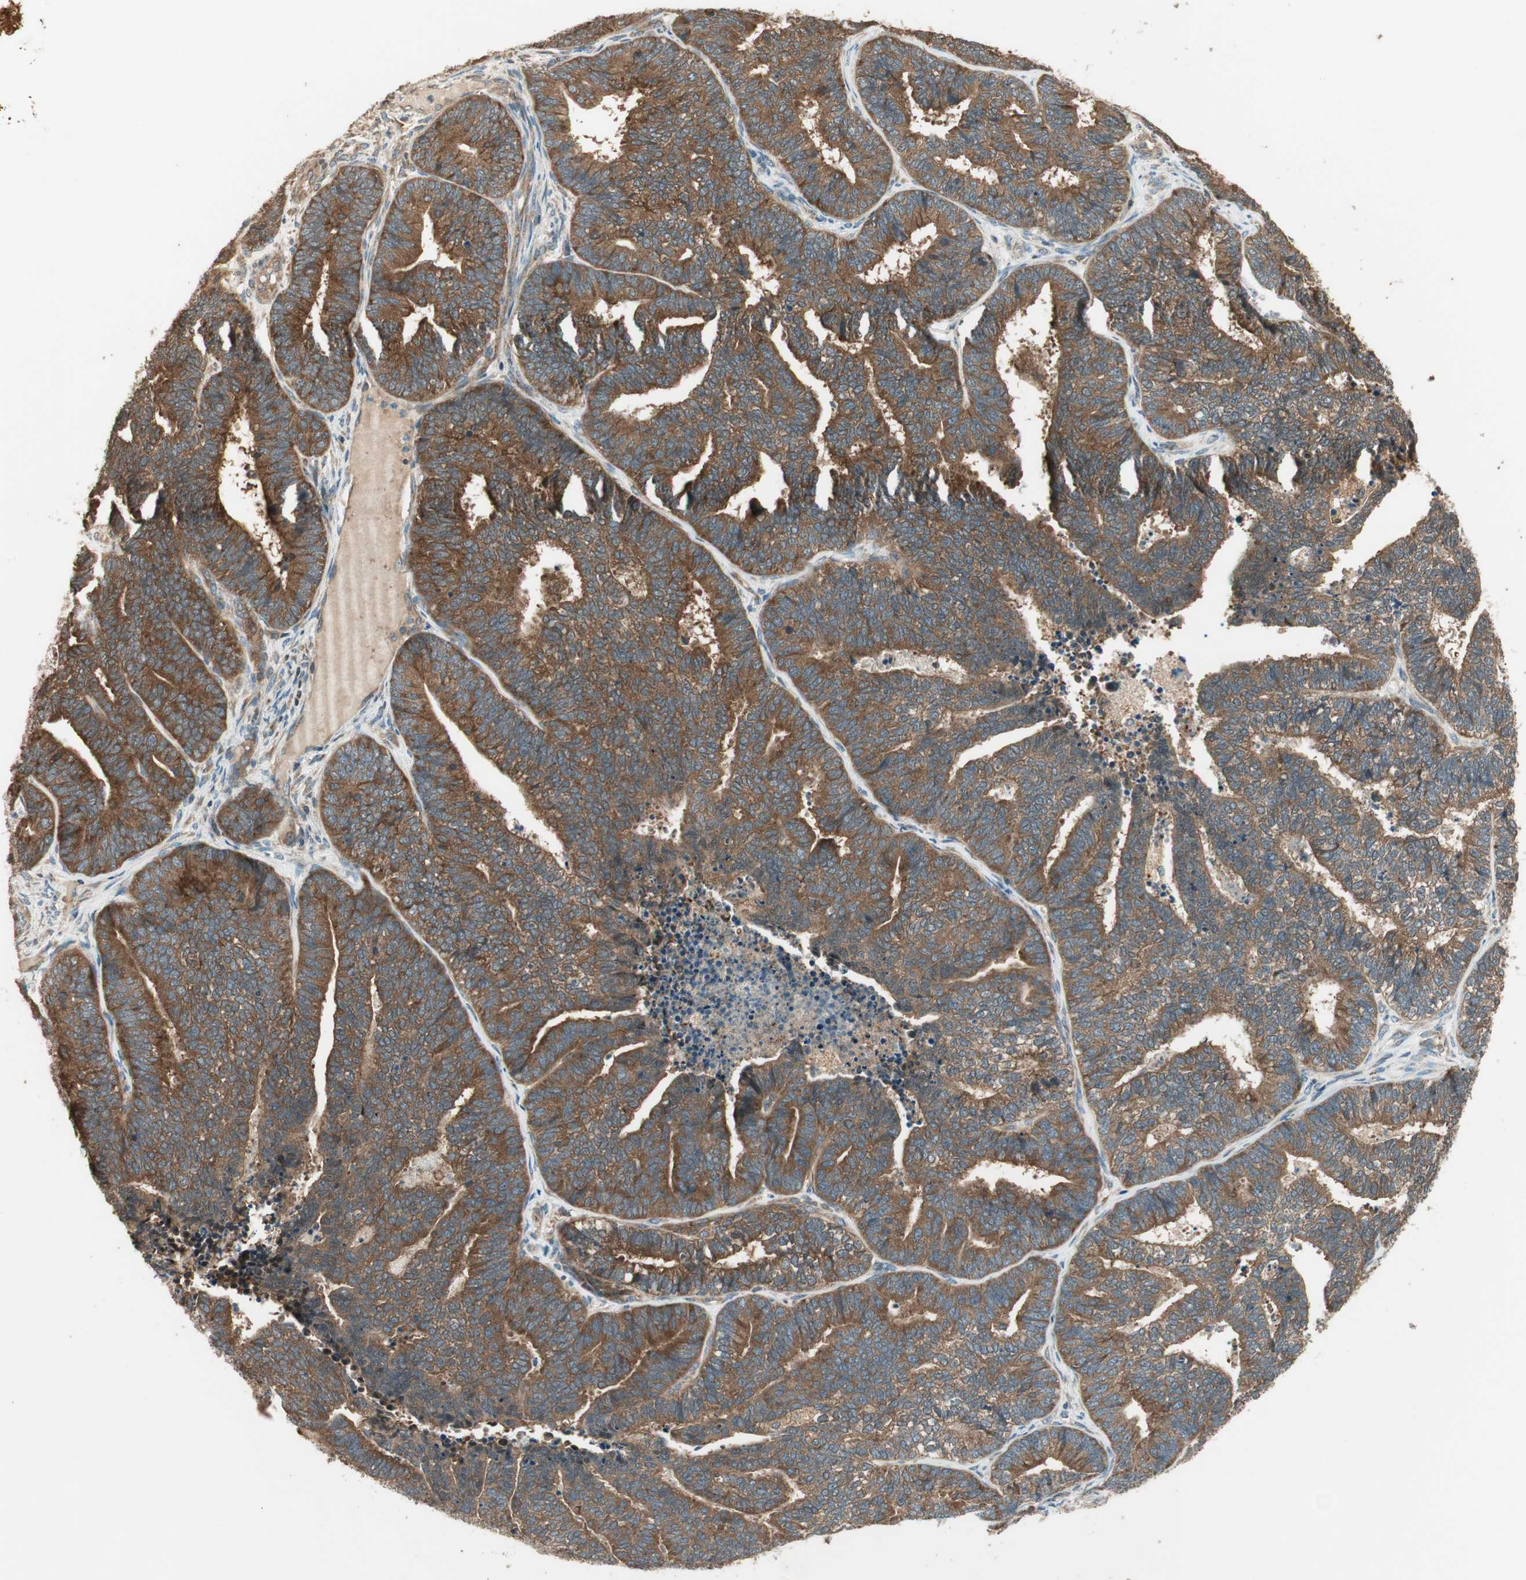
{"staining": {"intensity": "strong", "quantity": ">75%", "location": "cytoplasmic/membranous"}, "tissue": "endometrial cancer", "cell_type": "Tumor cells", "image_type": "cancer", "snomed": [{"axis": "morphology", "description": "Adenocarcinoma, NOS"}, {"axis": "topography", "description": "Endometrium"}], "caption": "This is an image of immunohistochemistry staining of adenocarcinoma (endometrial), which shows strong expression in the cytoplasmic/membranous of tumor cells.", "gene": "CNOT4", "patient": {"sex": "female", "age": 70}}